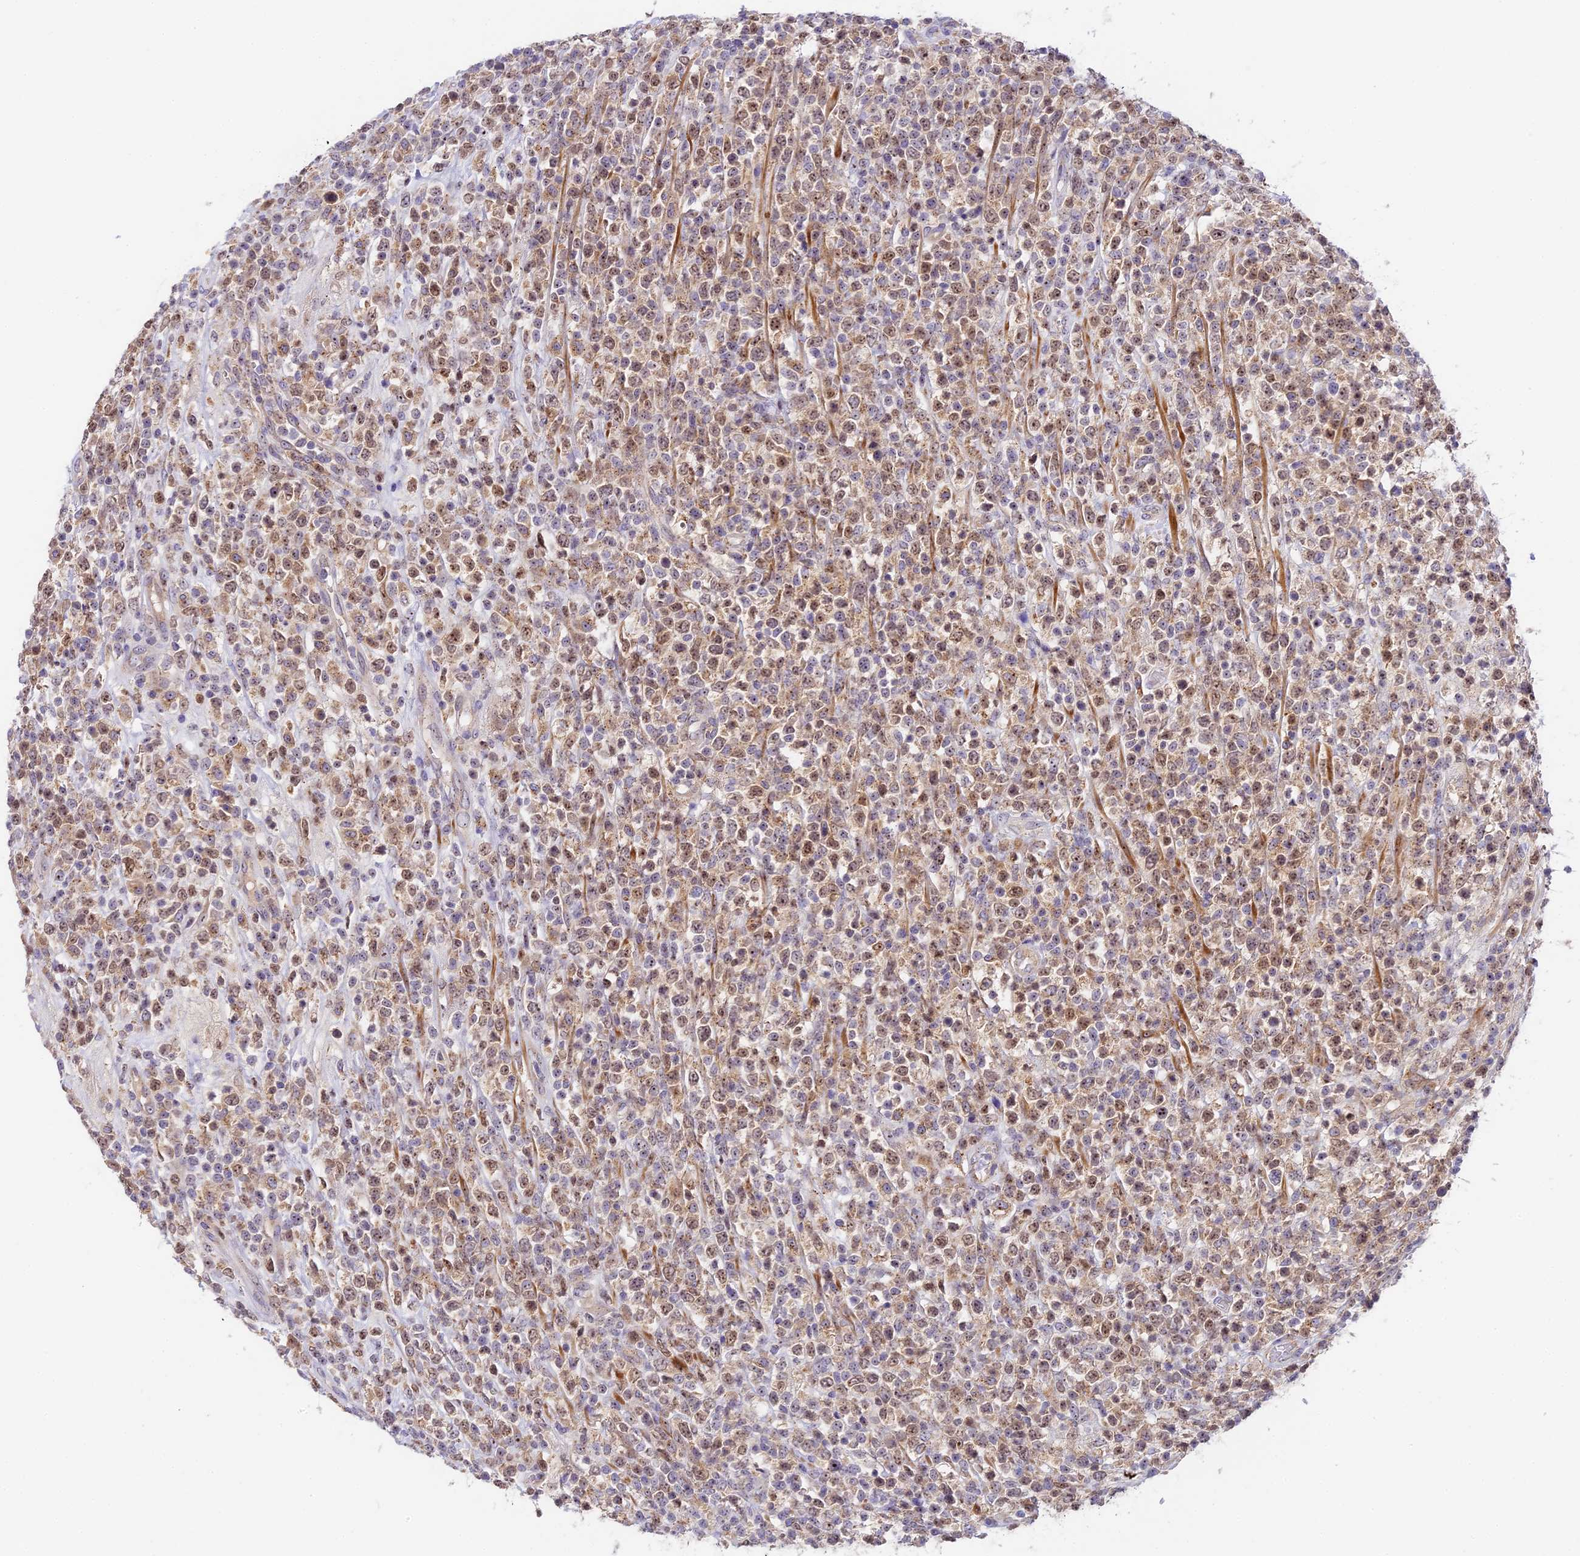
{"staining": {"intensity": "moderate", "quantity": "25%-75%", "location": "nuclear"}, "tissue": "lymphoma", "cell_type": "Tumor cells", "image_type": "cancer", "snomed": [{"axis": "morphology", "description": "Malignant lymphoma, non-Hodgkin's type, High grade"}, {"axis": "topography", "description": "Colon"}], "caption": "IHC histopathology image of high-grade malignant lymphoma, non-Hodgkin's type stained for a protein (brown), which reveals medium levels of moderate nuclear expression in approximately 25%-75% of tumor cells.", "gene": "RAD51", "patient": {"sex": "female", "age": 53}}